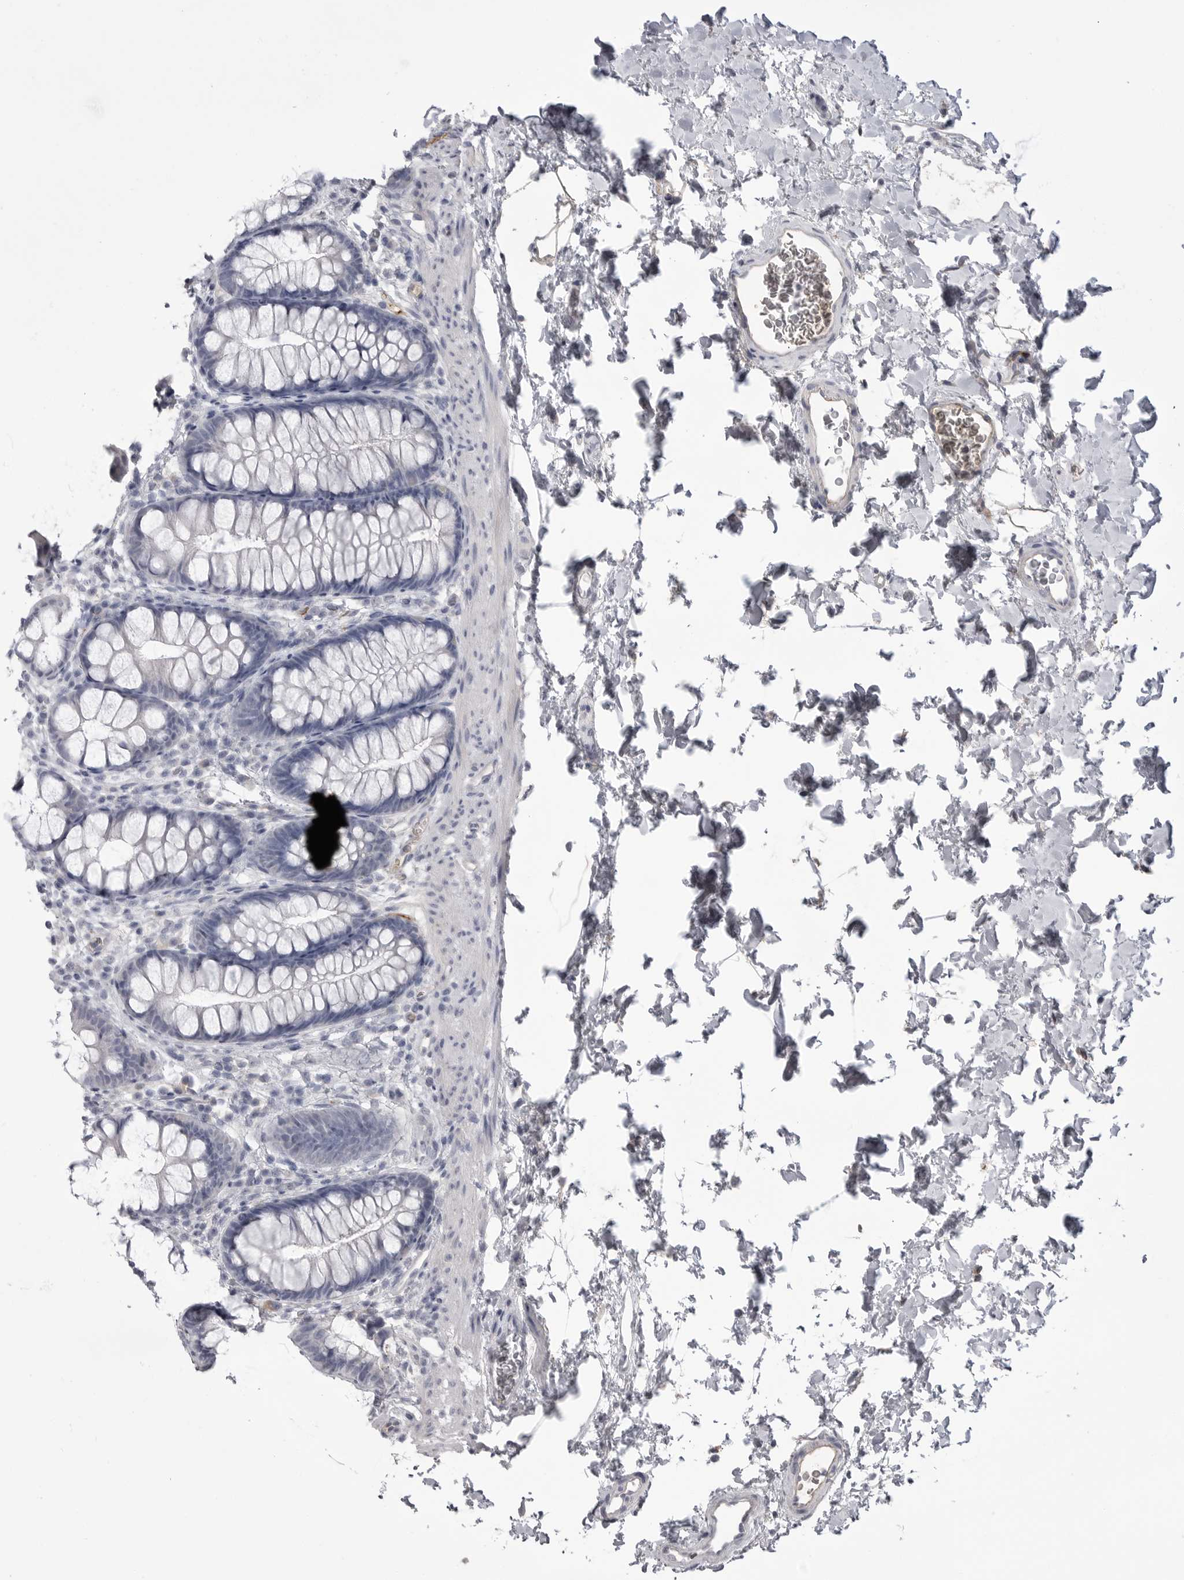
{"staining": {"intensity": "weak", "quantity": "25%-75%", "location": "cytoplasmic/membranous"}, "tissue": "colon", "cell_type": "Endothelial cells", "image_type": "normal", "snomed": [{"axis": "morphology", "description": "Normal tissue, NOS"}, {"axis": "topography", "description": "Colon"}], "caption": "Immunohistochemistry (IHC) (DAB) staining of benign colon demonstrates weak cytoplasmic/membranous protein positivity in about 25%-75% of endothelial cells.", "gene": "SERPING1", "patient": {"sex": "female", "age": 62}}